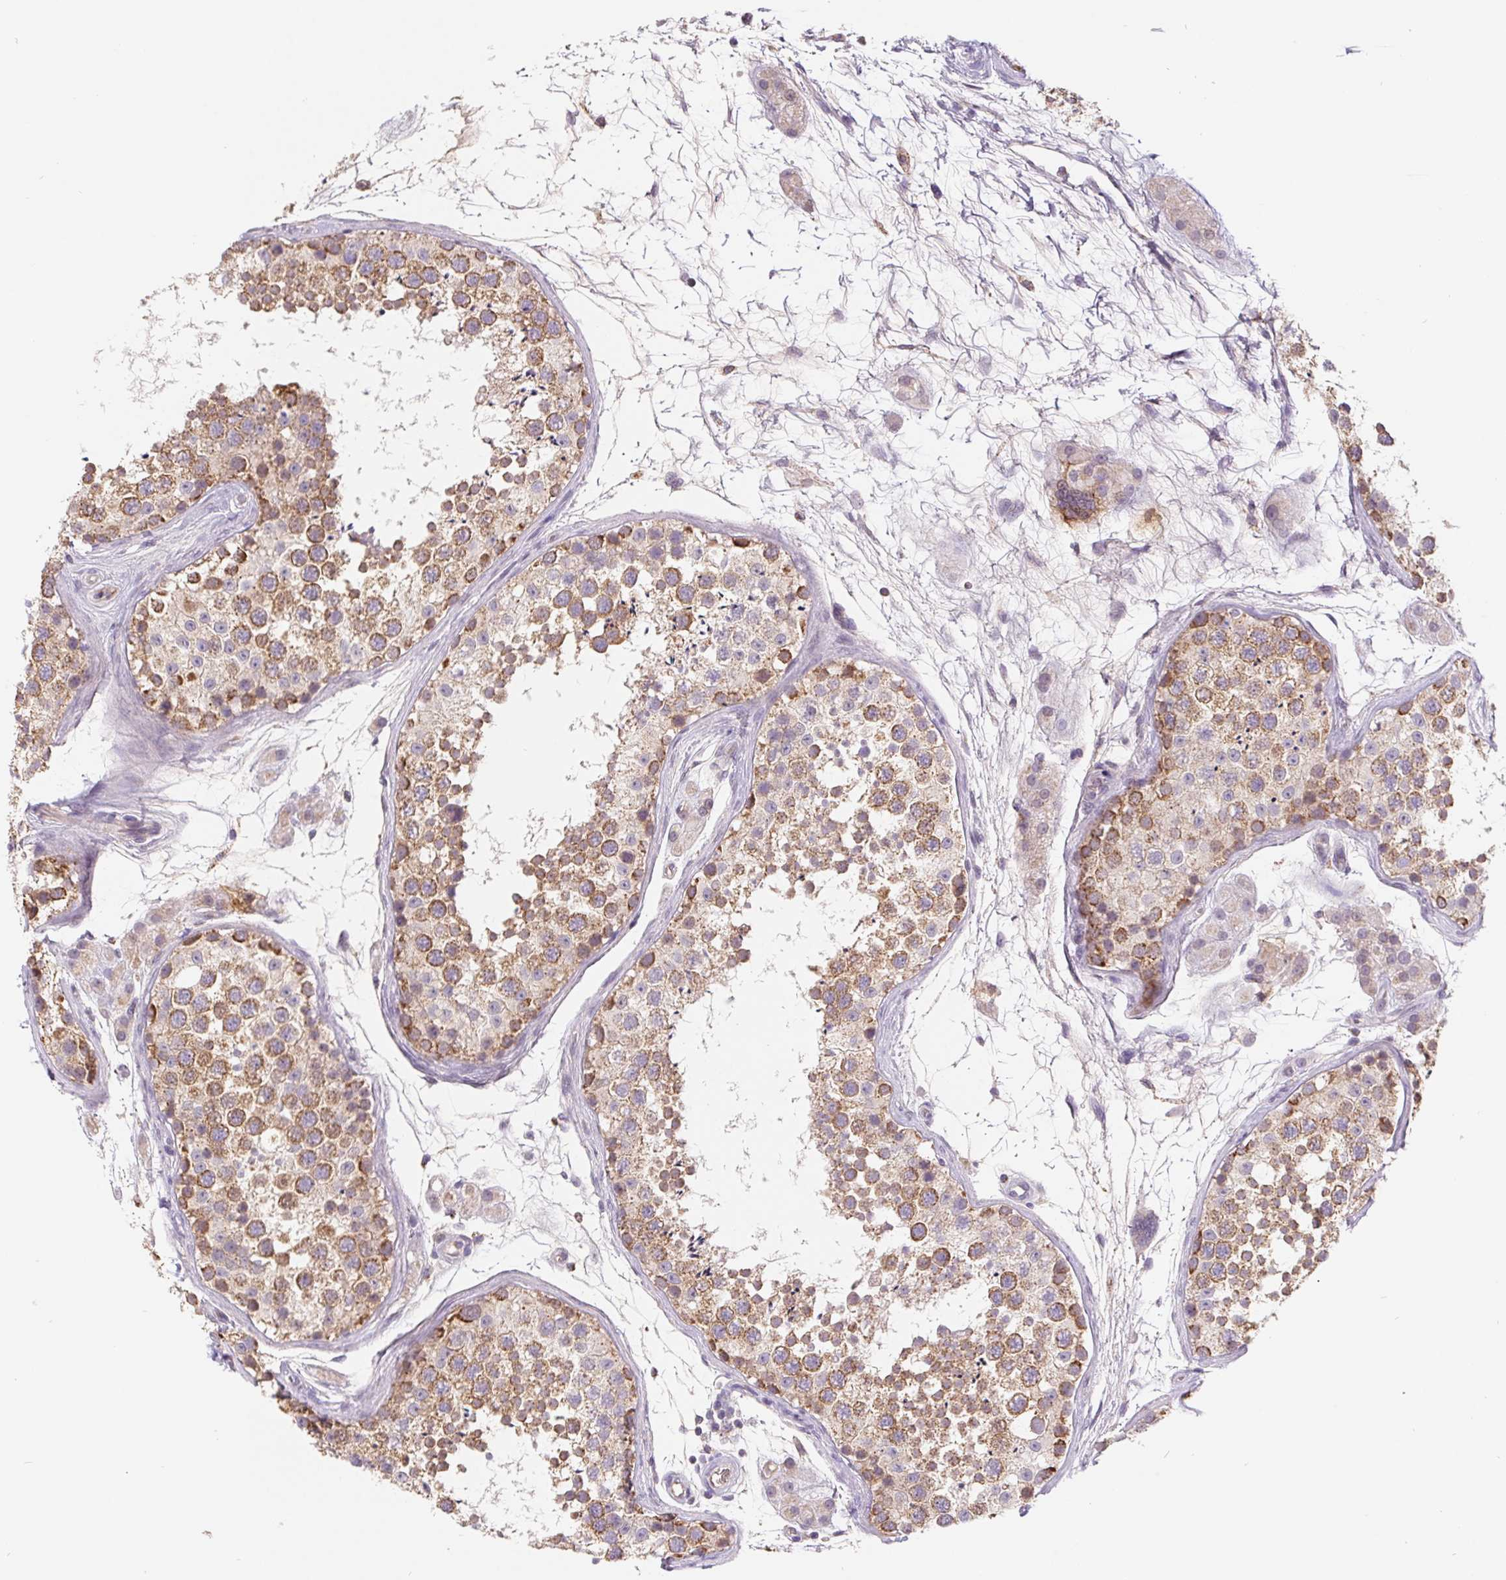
{"staining": {"intensity": "moderate", "quantity": ">75%", "location": "cytoplasmic/membranous"}, "tissue": "testis", "cell_type": "Cells in seminiferous ducts", "image_type": "normal", "snomed": [{"axis": "morphology", "description": "Normal tissue, NOS"}, {"axis": "topography", "description": "Testis"}], "caption": "This histopathology image displays immunohistochemistry staining of unremarkable testis, with medium moderate cytoplasmic/membranous expression in about >75% of cells in seminiferous ducts.", "gene": "EMC6", "patient": {"sex": "male", "age": 41}}